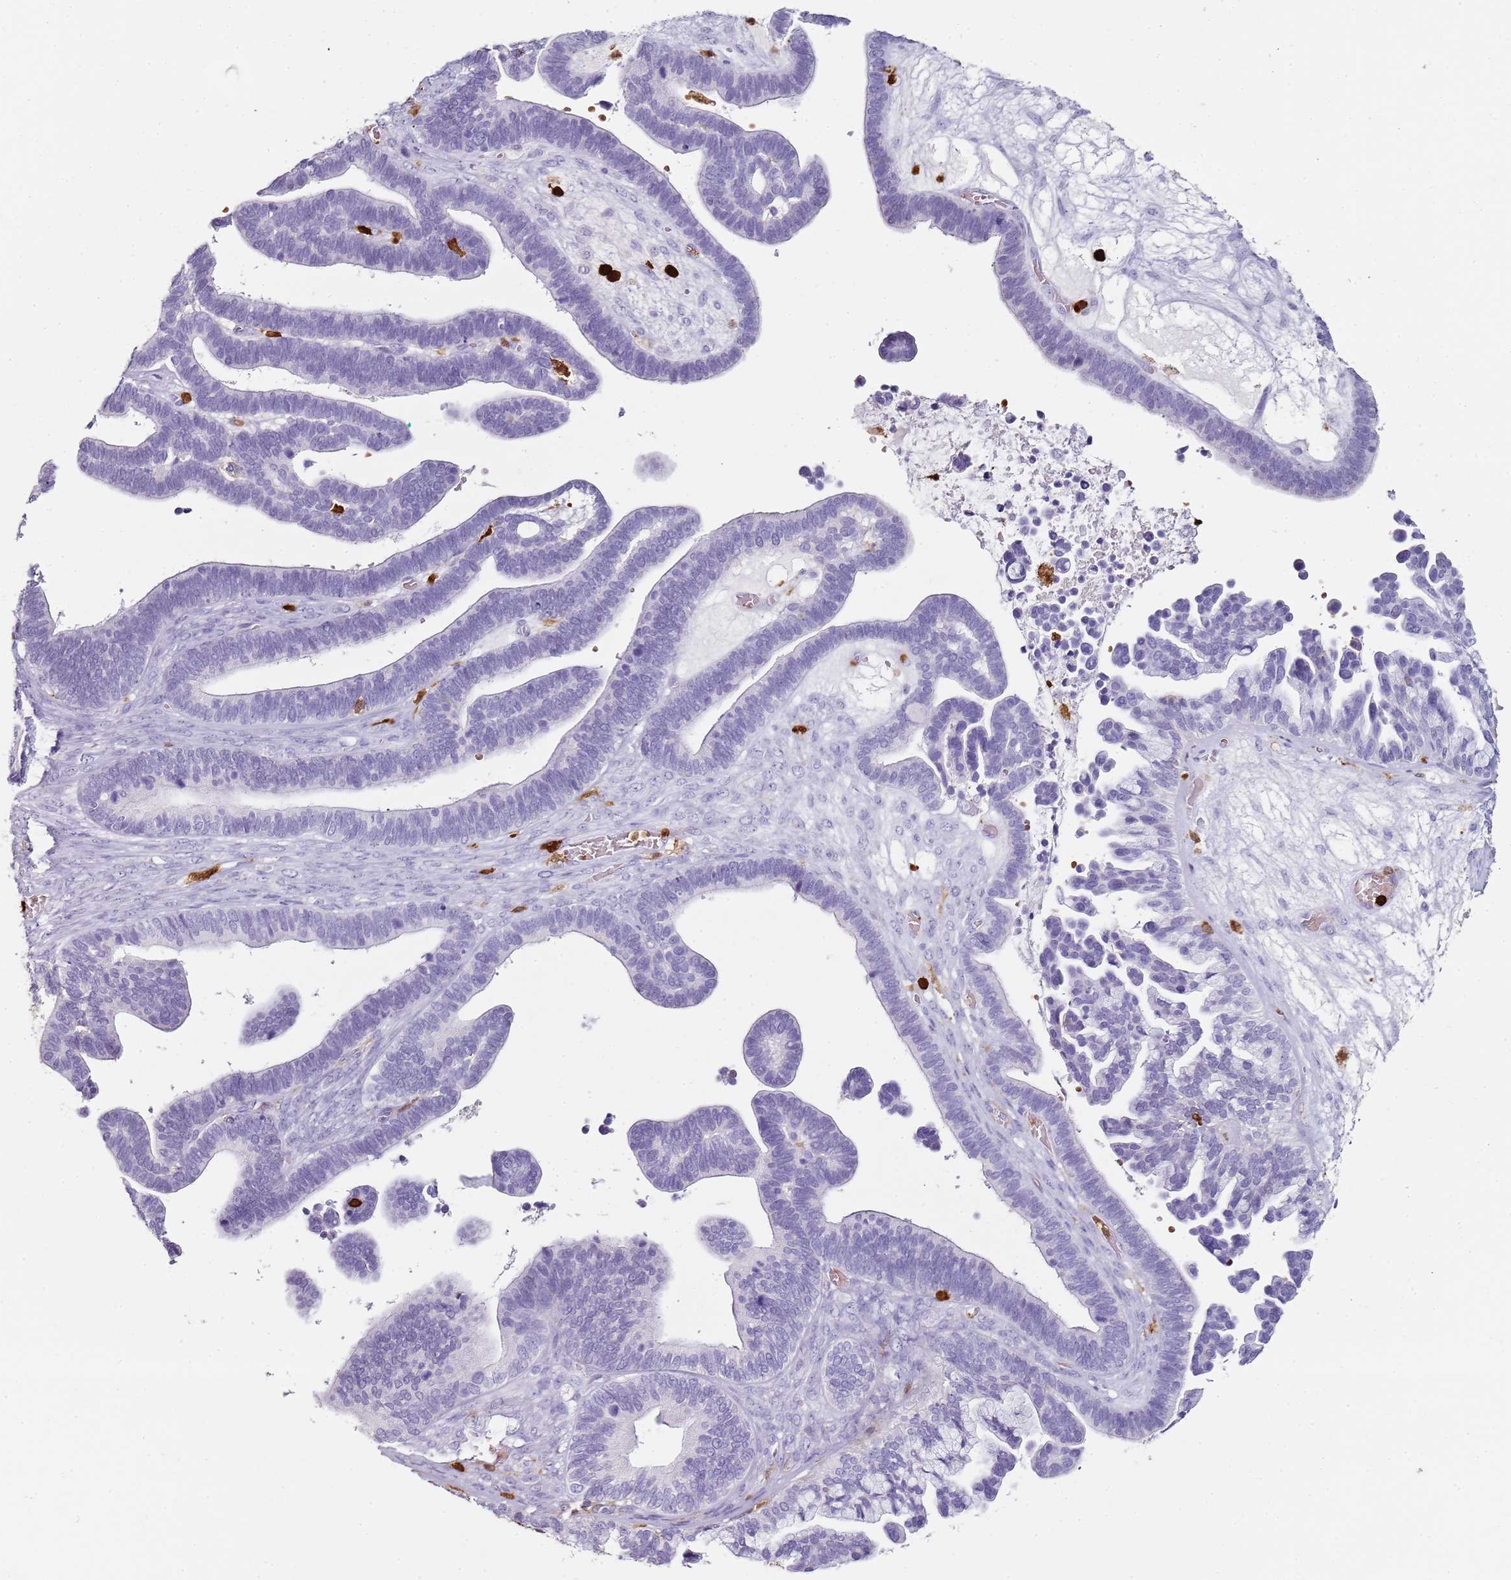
{"staining": {"intensity": "negative", "quantity": "none", "location": "none"}, "tissue": "ovarian cancer", "cell_type": "Tumor cells", "image_type": "cancer", "snomed": [{"axis": "morphology", "description": "Cystadenocarcinoma, serous, NOS"}, {"axis": "topography", "description": "Ovary"}], "caption": "High power microscopy micrograph of an IHC micrograph of serous cystadenocarcinoma (ovarian), revealing no significant staining in tumor cells.", "gene": "S100A4", "patient": {"sex": "female", "age": 56}}